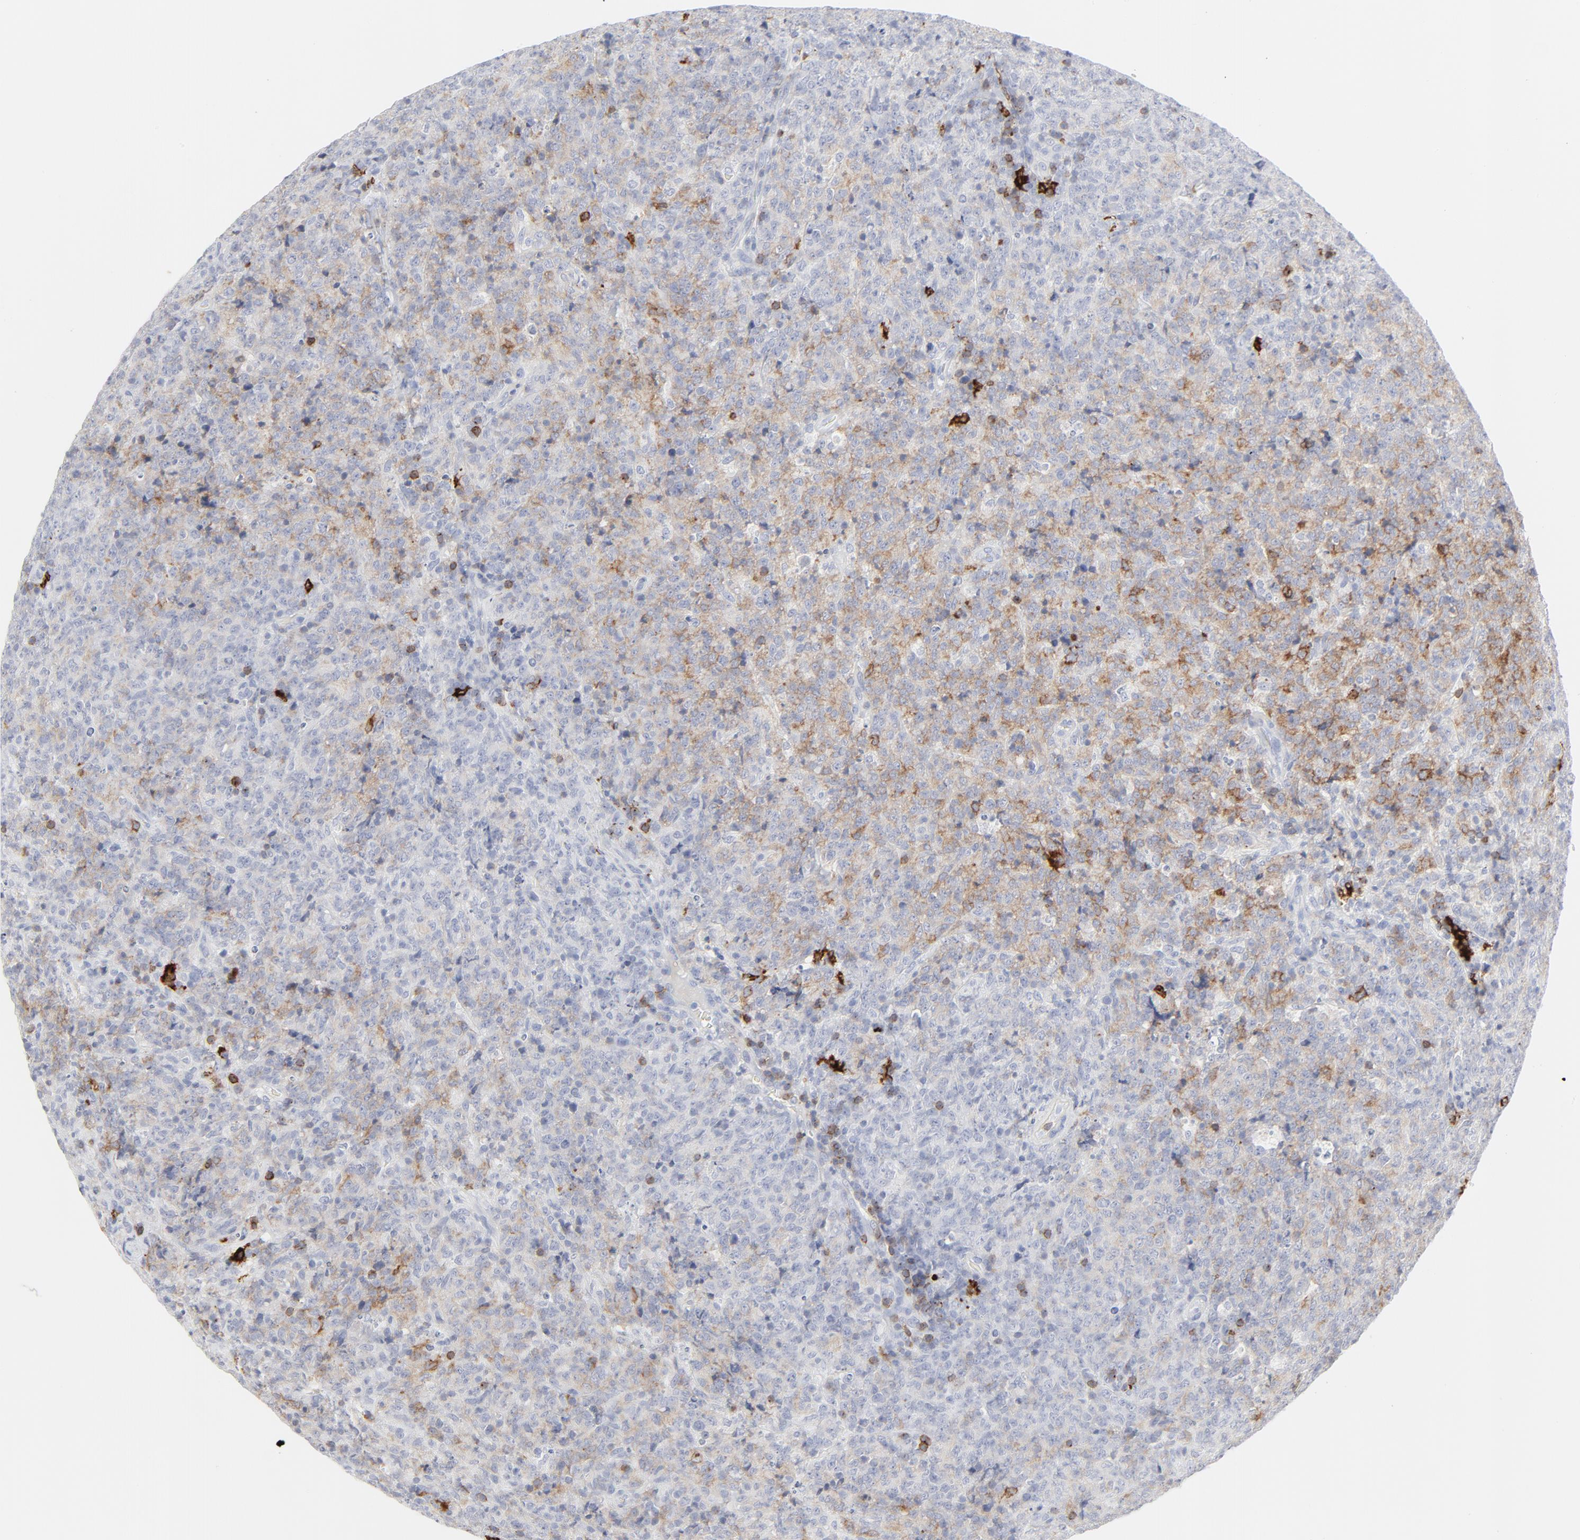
{"staining": {"intensity": "strong", "quantity": "25%-75%", "location": "cytoplasmic/membranous"}, "tissue": "lymphoma", "cell_type": "Tumor cells", "image_type": "cancer", "snomed": [{"axis": "morphology", "description": "Malignant lymphoma, non-Hodgkin's type, High grade"}, {"axis": "topography", "description": "Tonsil"}], "caption": "Malignant lymphoma, non-Hodgkin's type (high-grade) stained with DAB immunohistochemistry (IHC) reveals high levels of strong cytoplasmic/membranous expression in about 25%-75% of tumor cells. (IHC, brightfield microscopy, high magnification).", "gene": "CCR7", "patient": {"sex": "female", "age": 36}}